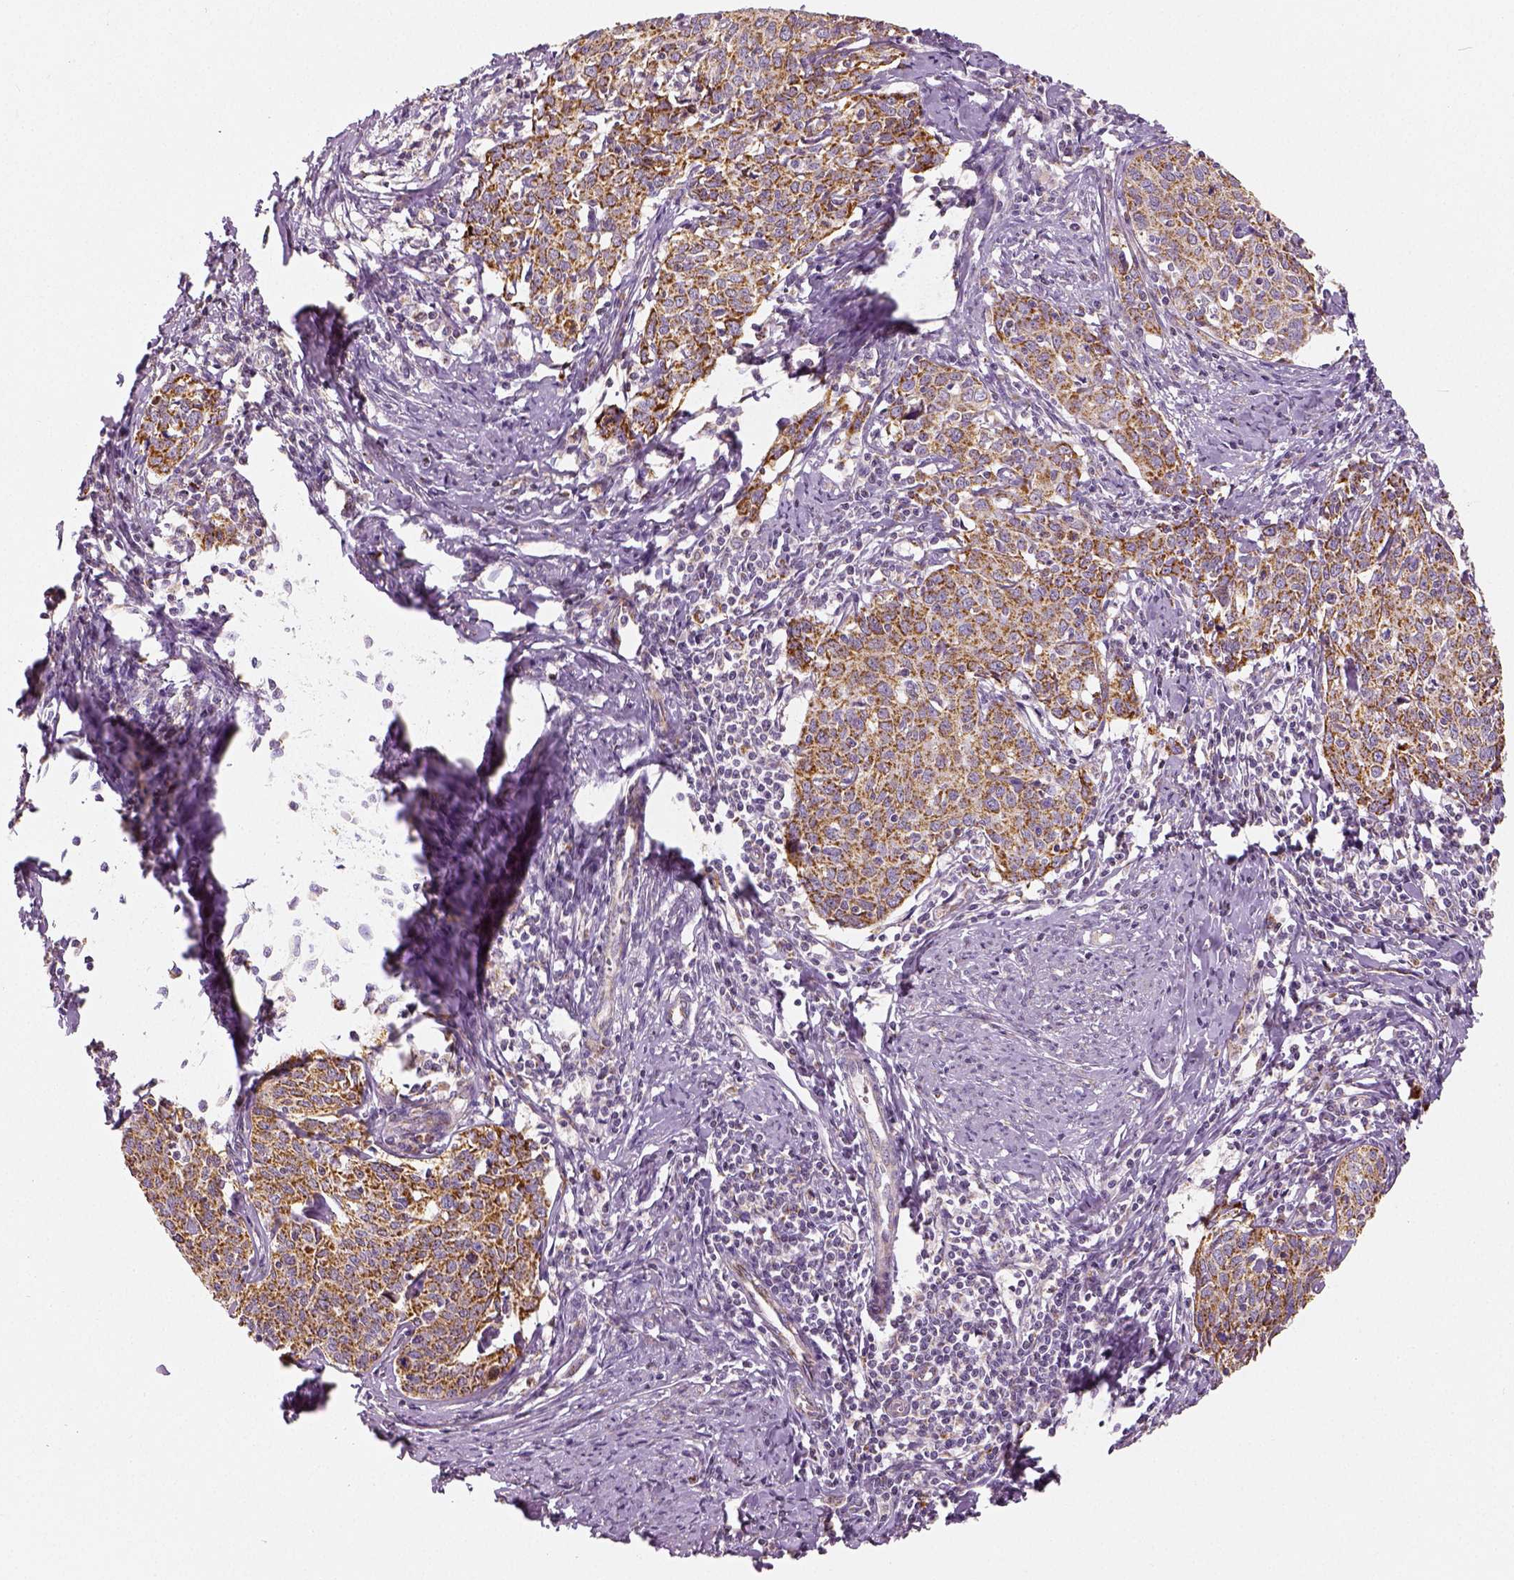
{"staining": {"intensity": "moderate", "quantity": ">75%", "location": "cytoplasmic/membranous"}, "tissue": "cervical cancer", "cell_type": "Tumor cells", "image_type": "cancer", "snomed": [{"axis": "morphology", "description": "Squamous cell carcinoma, NOS"}, {"axis": "topography", "description": "Cervix"}], "caption": "Immunohistochemistry (IHC) staining of cervical cancer, which reveals medium levels of moderate cytoplasmic/membranous expression in approximately >75% of tumor cells indicating moderate cytoplasmic/membranous protein expression. The staining was performed using DAB (brown) for protein detection and nuclei were counterstained in hematoxylin (blue).", "gene": "PGAM5", "patient": {"sex": "female", "age": 62}}